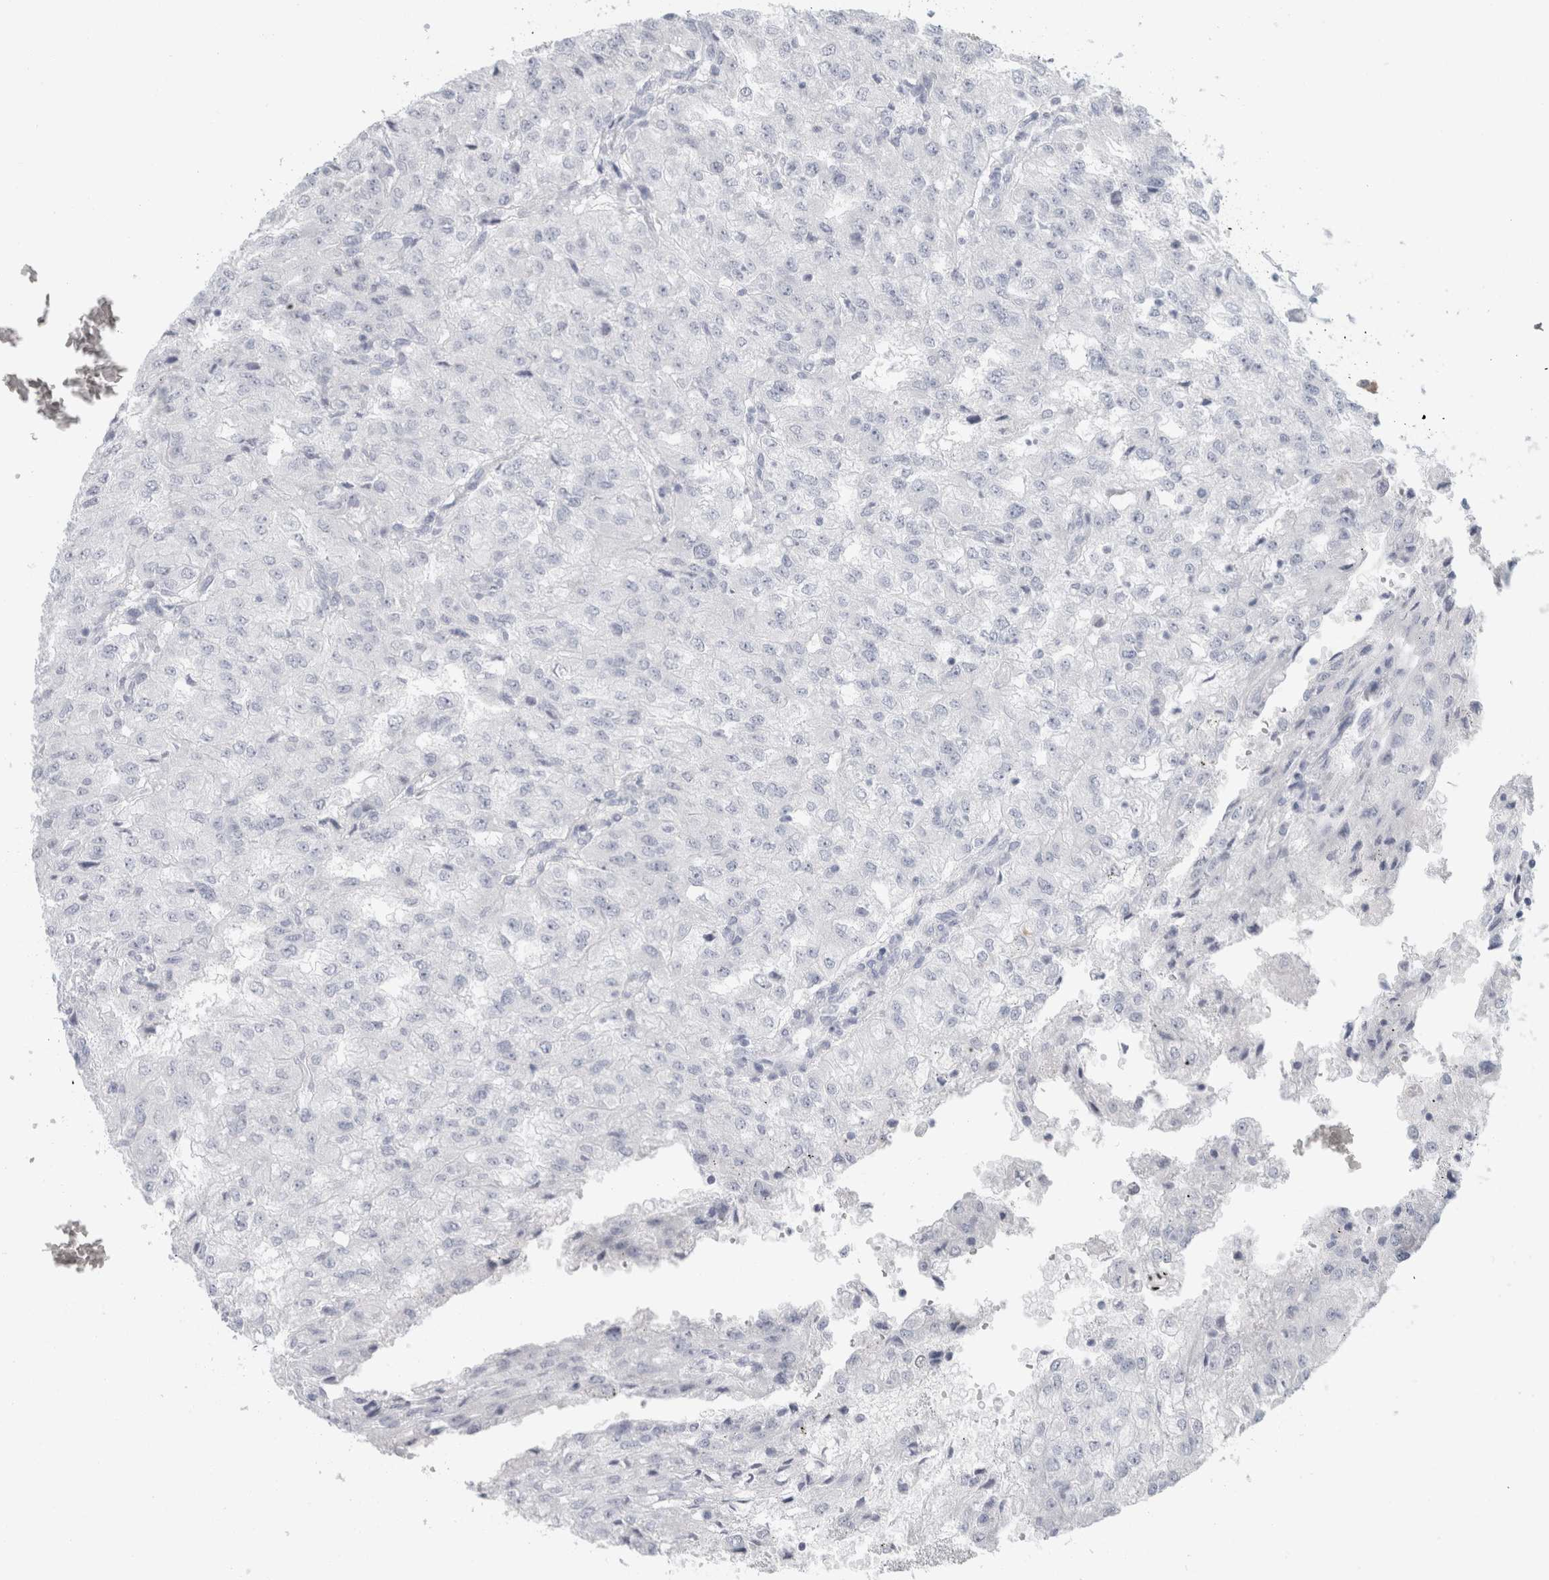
{"staining": {"intensity": "negative", "quantity": "none", "location": "none"}, "tissue": "renal cancer", "cell_type": "Tumor cells", "image_type": "cancer", "snomed": [{"axis": "morphology", "description": "Adenocarcinoma, NOS"}, {"axis": "topography", "description": "Kidney"}], "caption": "A photomicrograph of human adenocarcinoma (renal) is negative for staining in tumor cells.", "gene": "RPH3AL", "patient": {"sex": "female", "age": 54}}